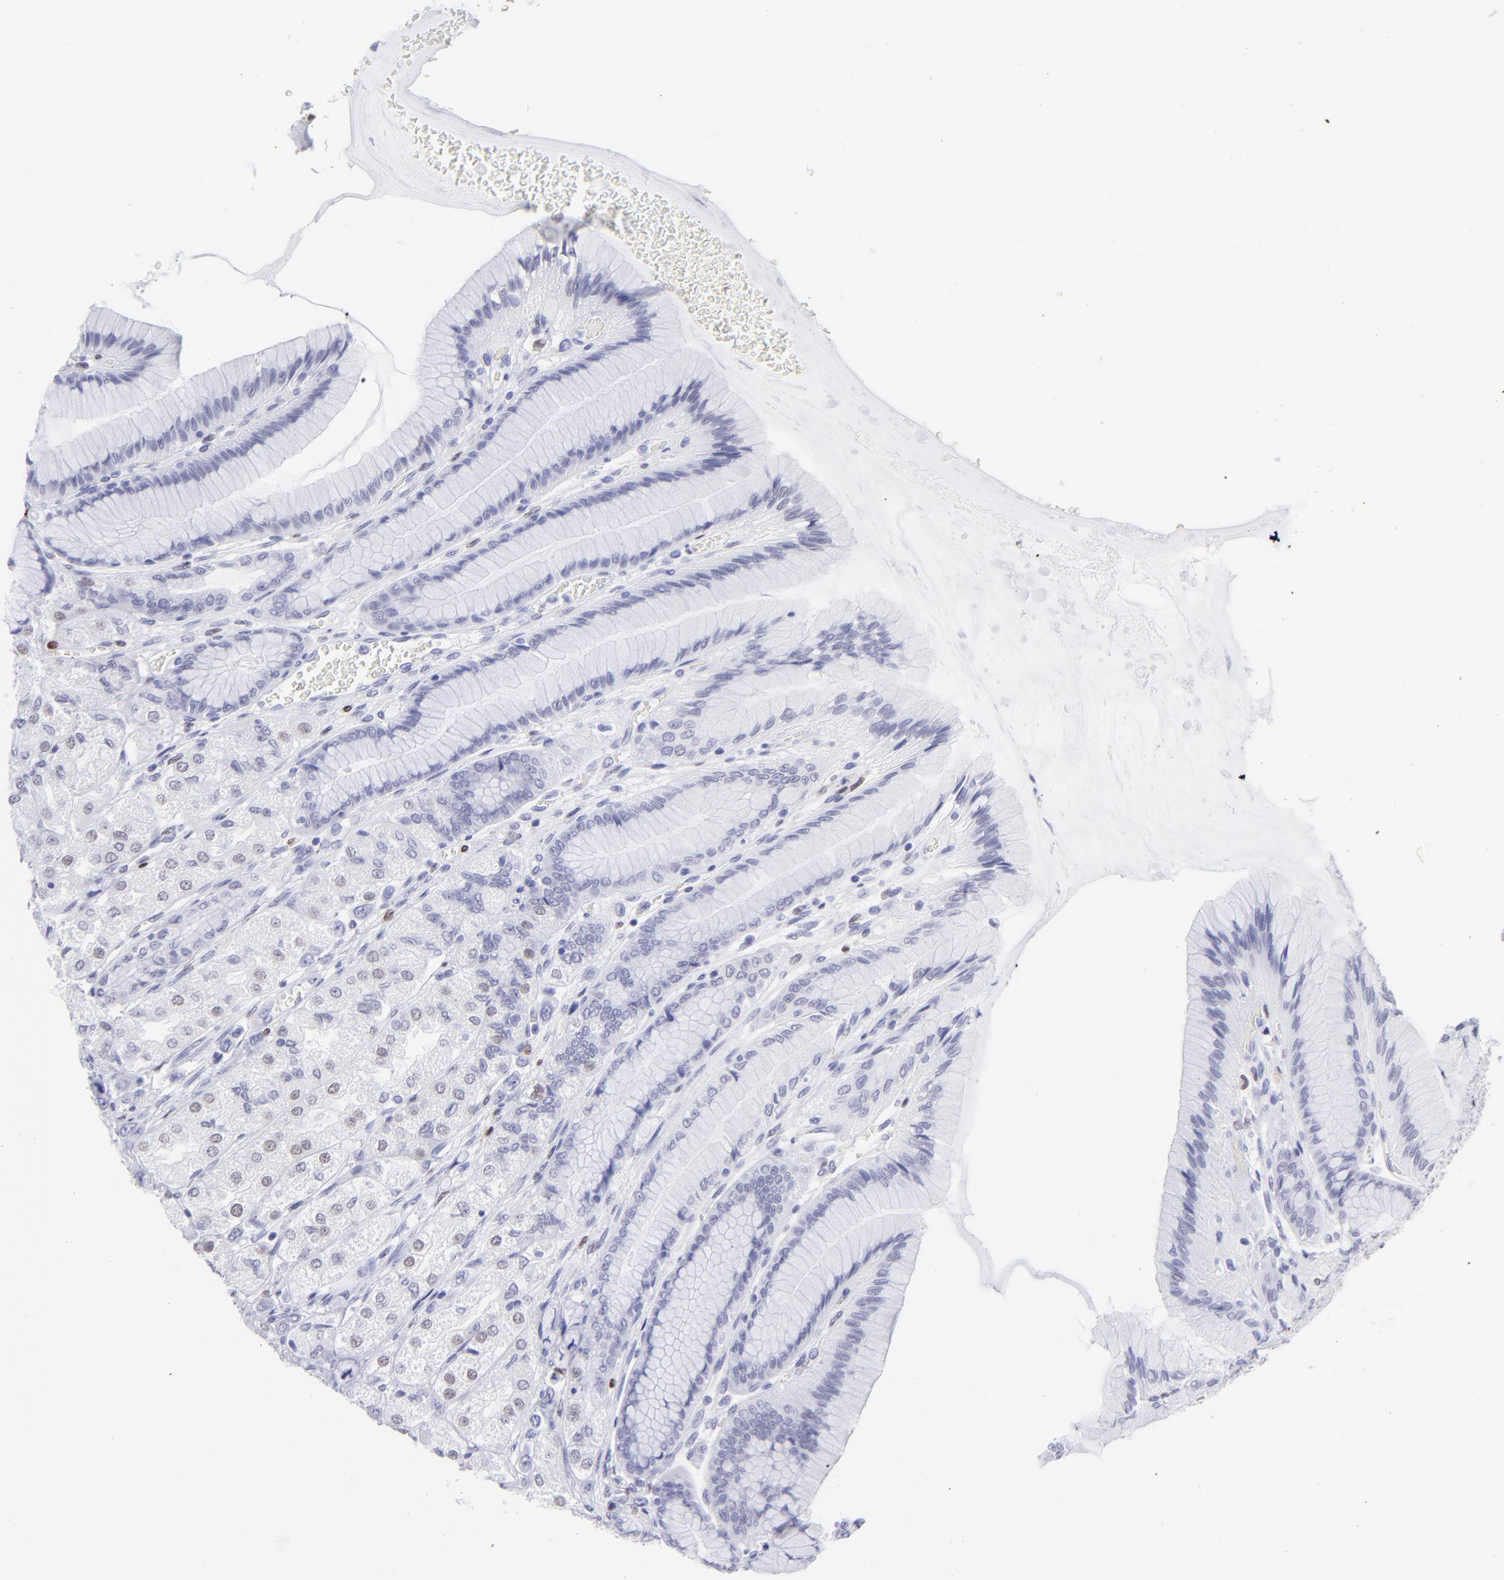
{"staining": {"intensity": "negative", "quantity": "none", "location": "none"}, "tissue": "stomach", "cell_type": "Glandular cells", "image_type": "normal", "snomed": [{"axis": "morphology", "description": "Normal tissue, NOS"}, {"axis": "morphology", "description": "Adenocarcinoma, NOS"}, {"axis": "topography", "description": "Stomach"}, {"axis": "topography", "description": "Stomach, lower"}], "caption": "Micrograph shows no significant protein expression in glandular cells of benign stomach. (DAB IHC with hematoxylin counter stain).", "gene": "MITF", "patient": {"sex": "female", "age": 65}}